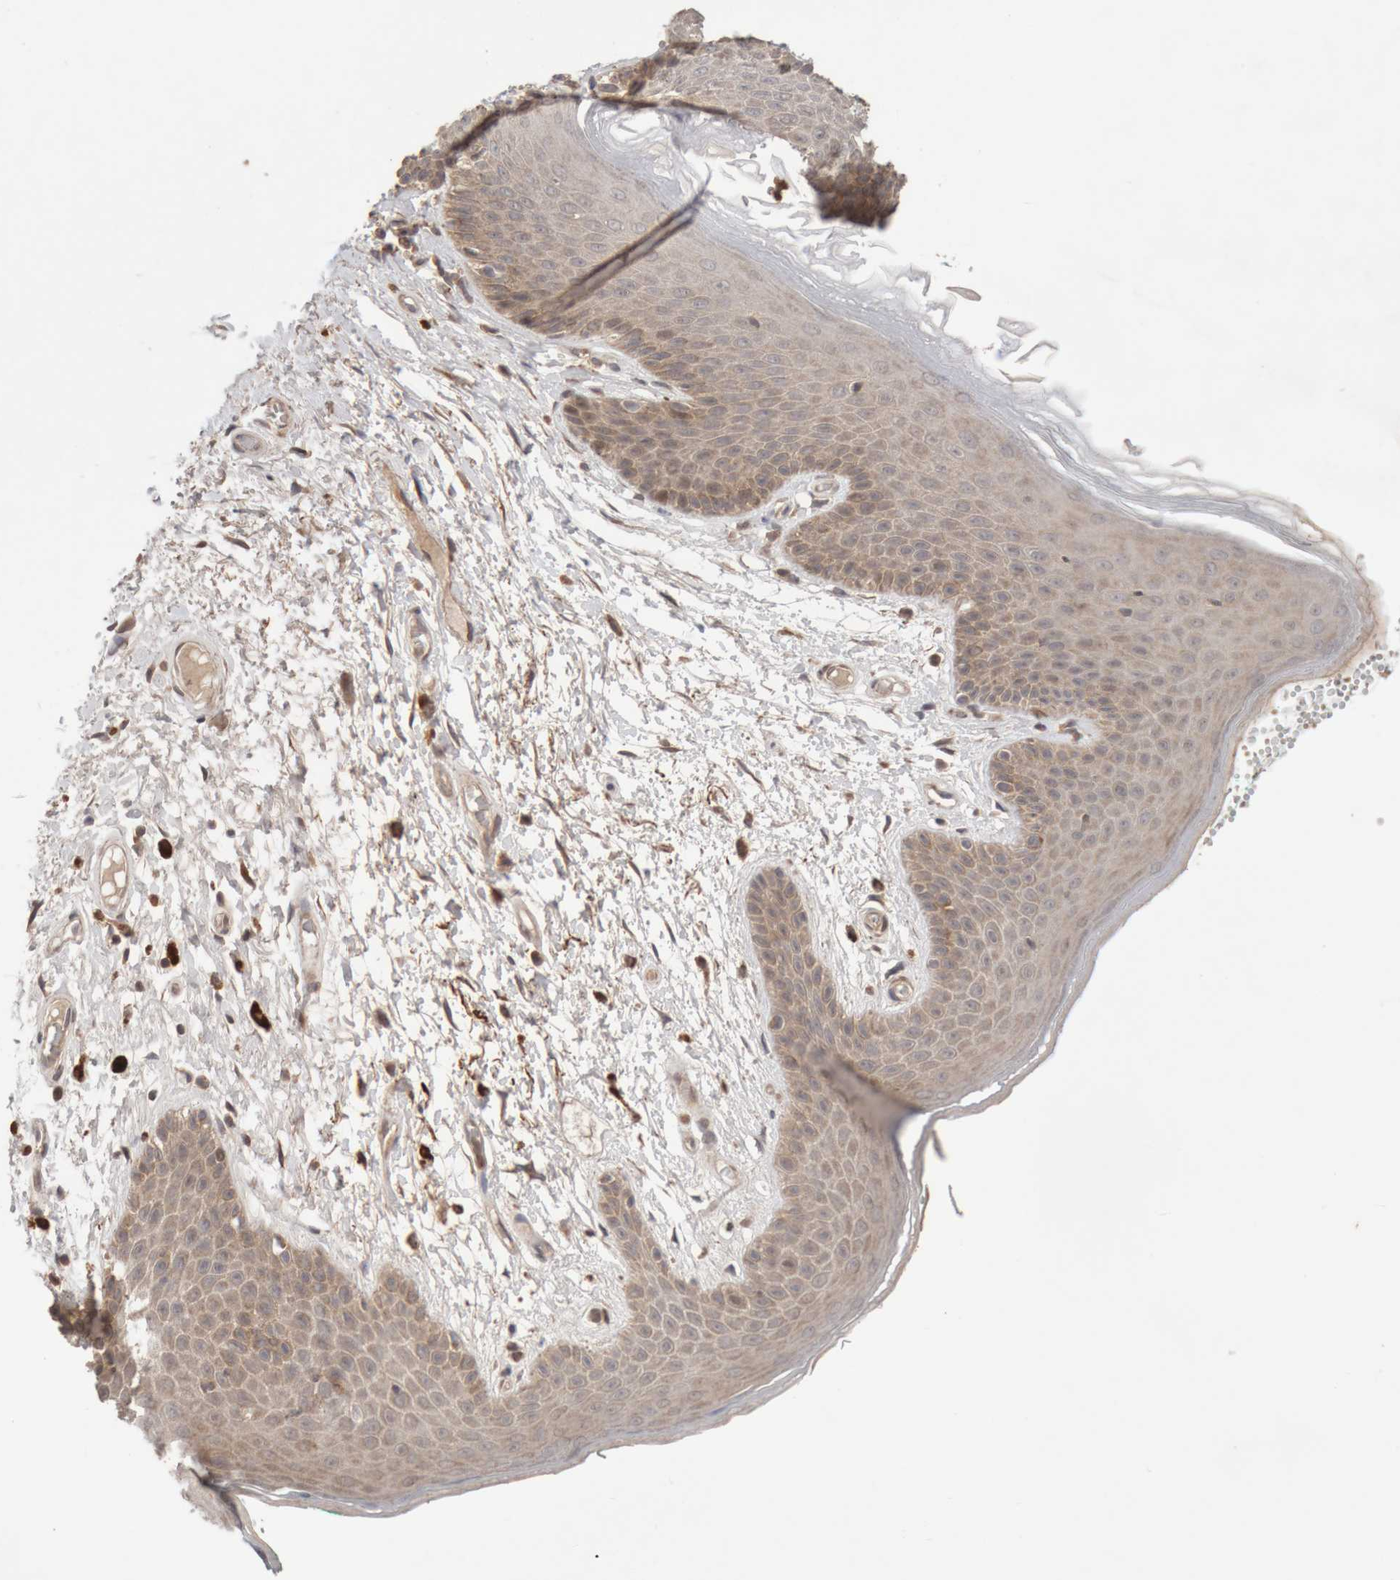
{"staining": {"intensity": "moderate", "quantity": ">75%", "location": "cytoplasmic/membranous"}, "tissue": "skin", "cell_type": "Epidermal cells", "image_type": "normal", "snomed": [{"axis": "morphology", "description": "Normal tissue, NOS"}, {"axis": "topography", "description": "Anal"}], "caption": "Immunohistochemistry (DAB (3,3'-diaminobenzidine)) staining of normal skin displays moderate cytoplasmic/membranous protein staining in approximately >75% of epidermal cells. The protein of interest is shown in brown color, while the nuclei are stained blue.", "gene": "KIF21B", "patient": {"sex": "male", "age": 74}}